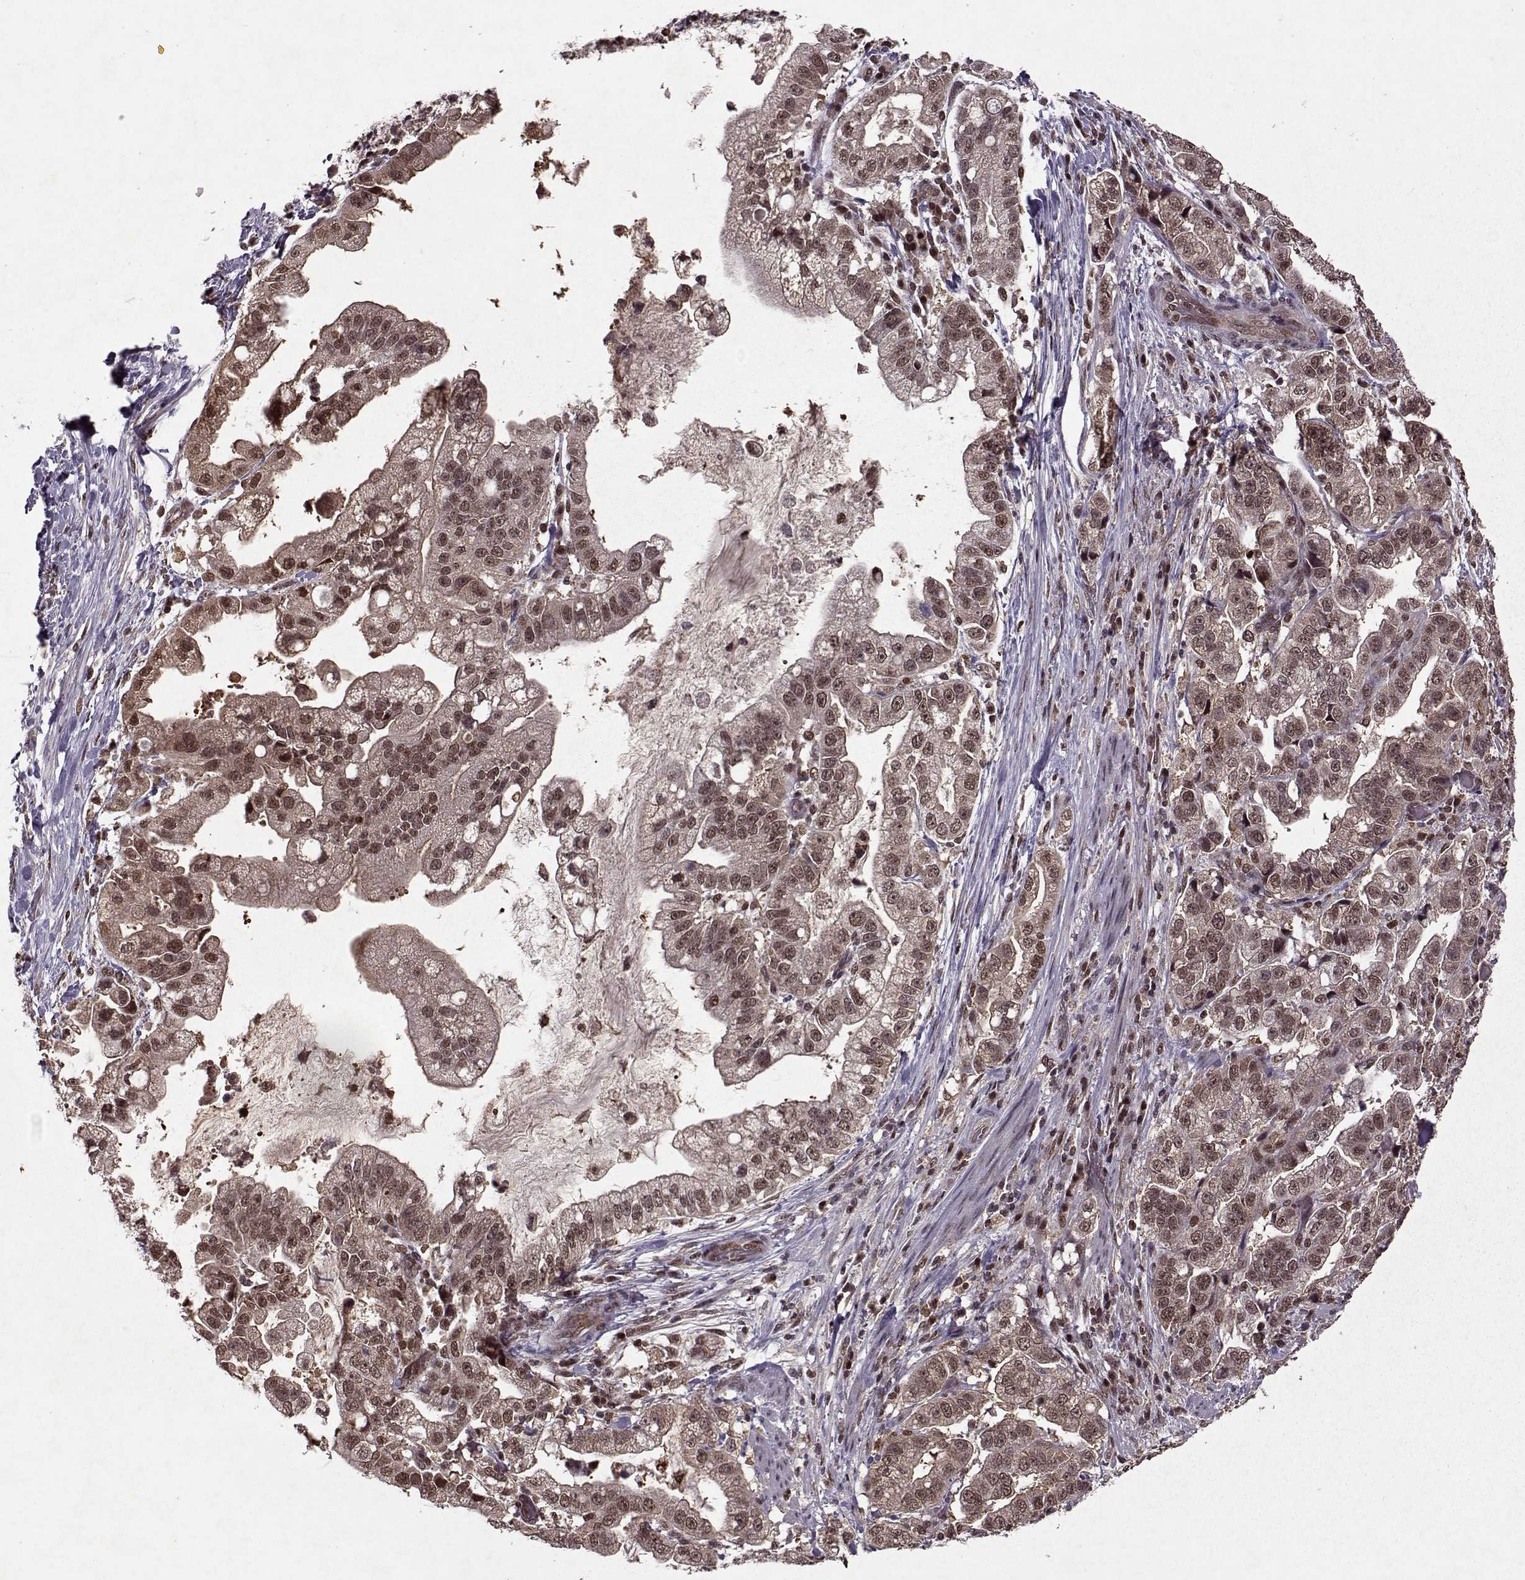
{"staining": {"intensity": "moderate", "quantity": ">75%", "location": "nuclear"}, "tissue": "stomach cancer", "cell_type": "Tumor cells", "image_type": "cancer", "snomed": [{"axis": "morphology", "description": "Adenocarcinoma, NOS"}, {"axis": "topography", "description": "Stomach"}], "caption": "Tumor cells display medium levels of moderate nuclear expression in approximately >75% of cells in human adenocarcinoma (stomach).", "gene": "PSMA7", "patient": {"sex": "male", "age": 59}}